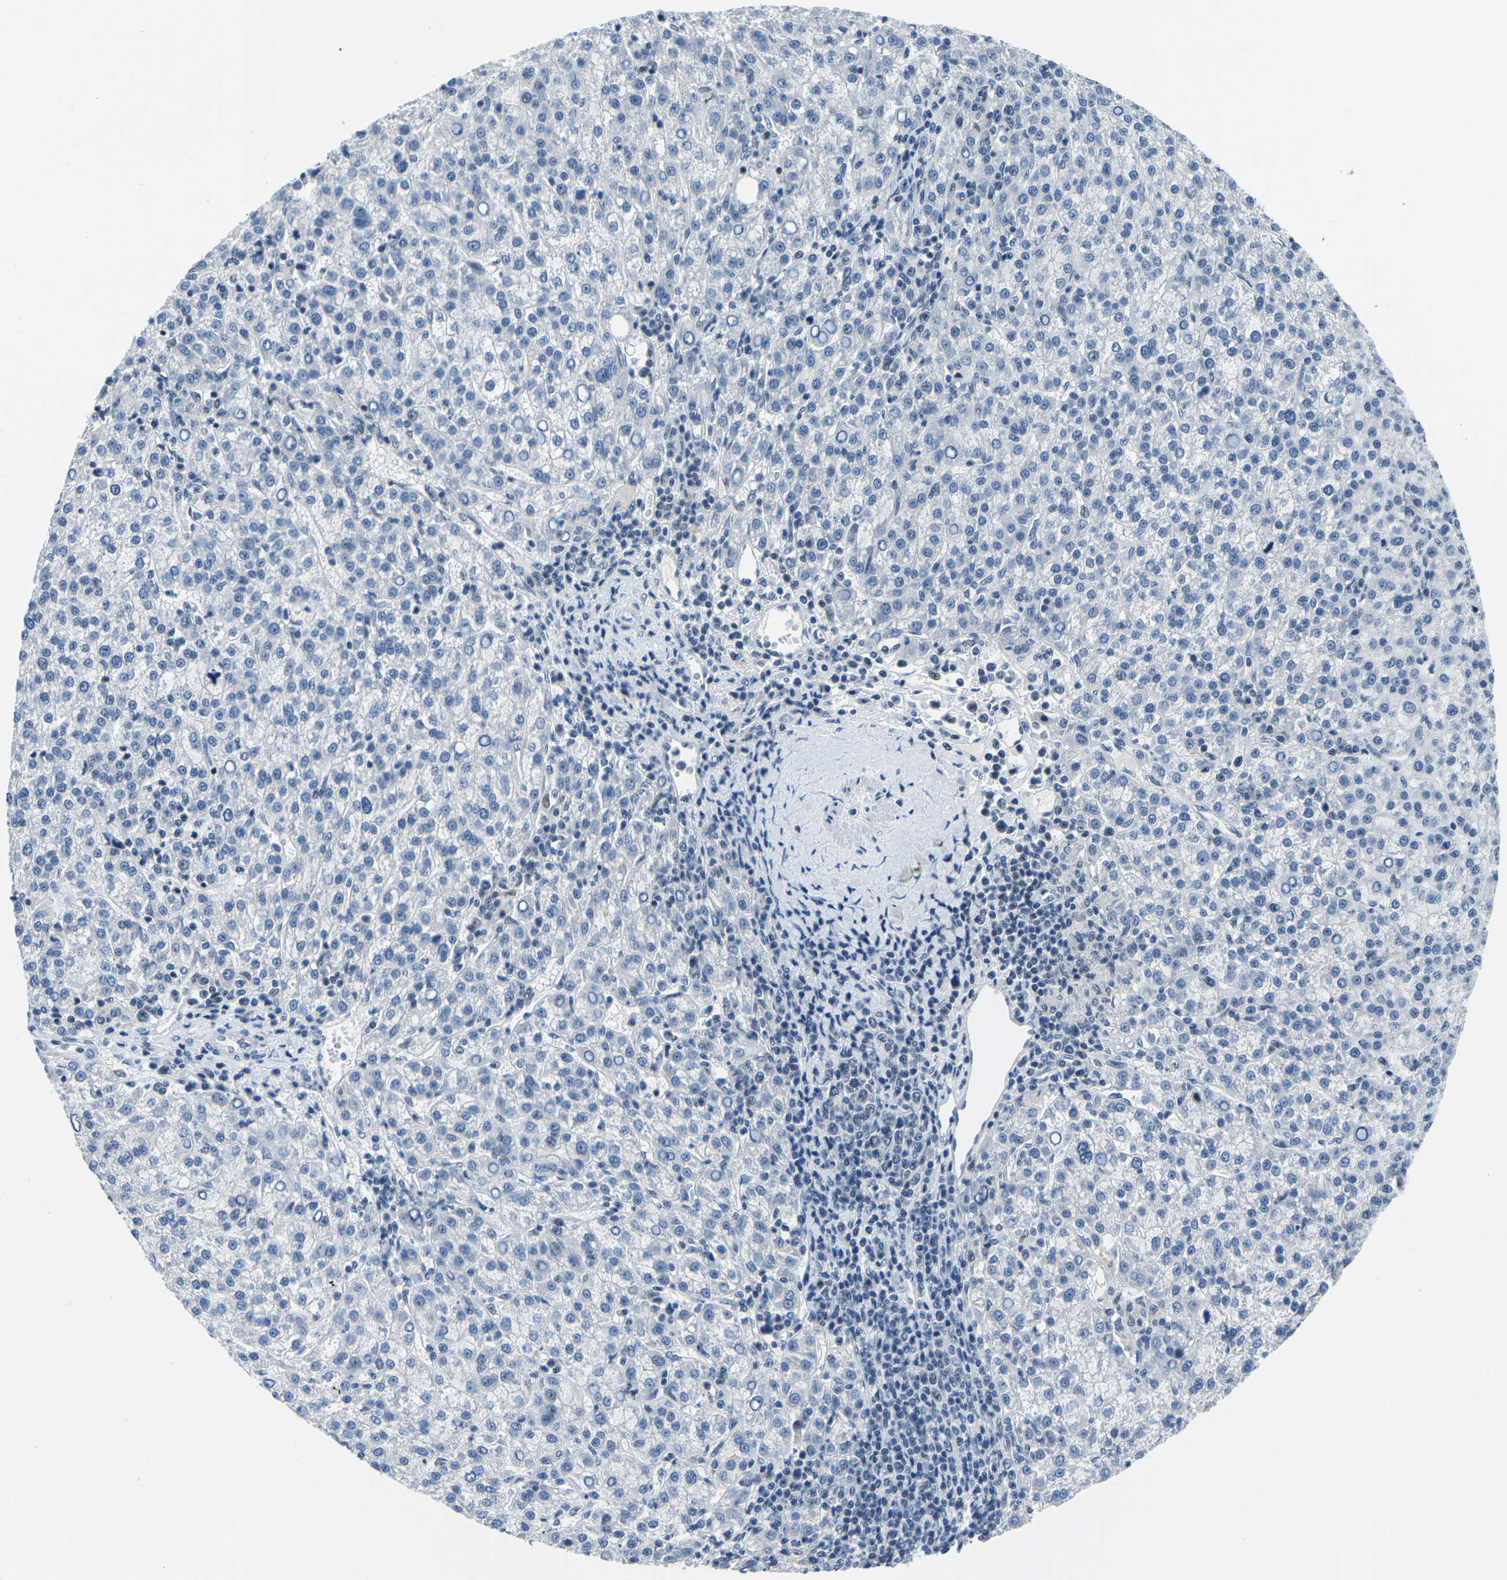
{"staining": {"intensity": "negative", "quantity": "none", "location": "none"}, "tissue": "liver cancer", "cell_type": "Tumor cells", "image_type": "cancer", "snomed": [{"axis": "morphology", "description": "Carcinoma, Hepatocellular, NOS"}, {"axis": "topography", "description": "Liver"}], "caption": "Immunohistochemistry (IHC) image of liver cancer (hepatocellular carcinoma) stained for a protein (brown), which exhibits no positivity in tumor cells.", "gene": "PRPF8", "patient": {"sex": "female", "age": 58}}